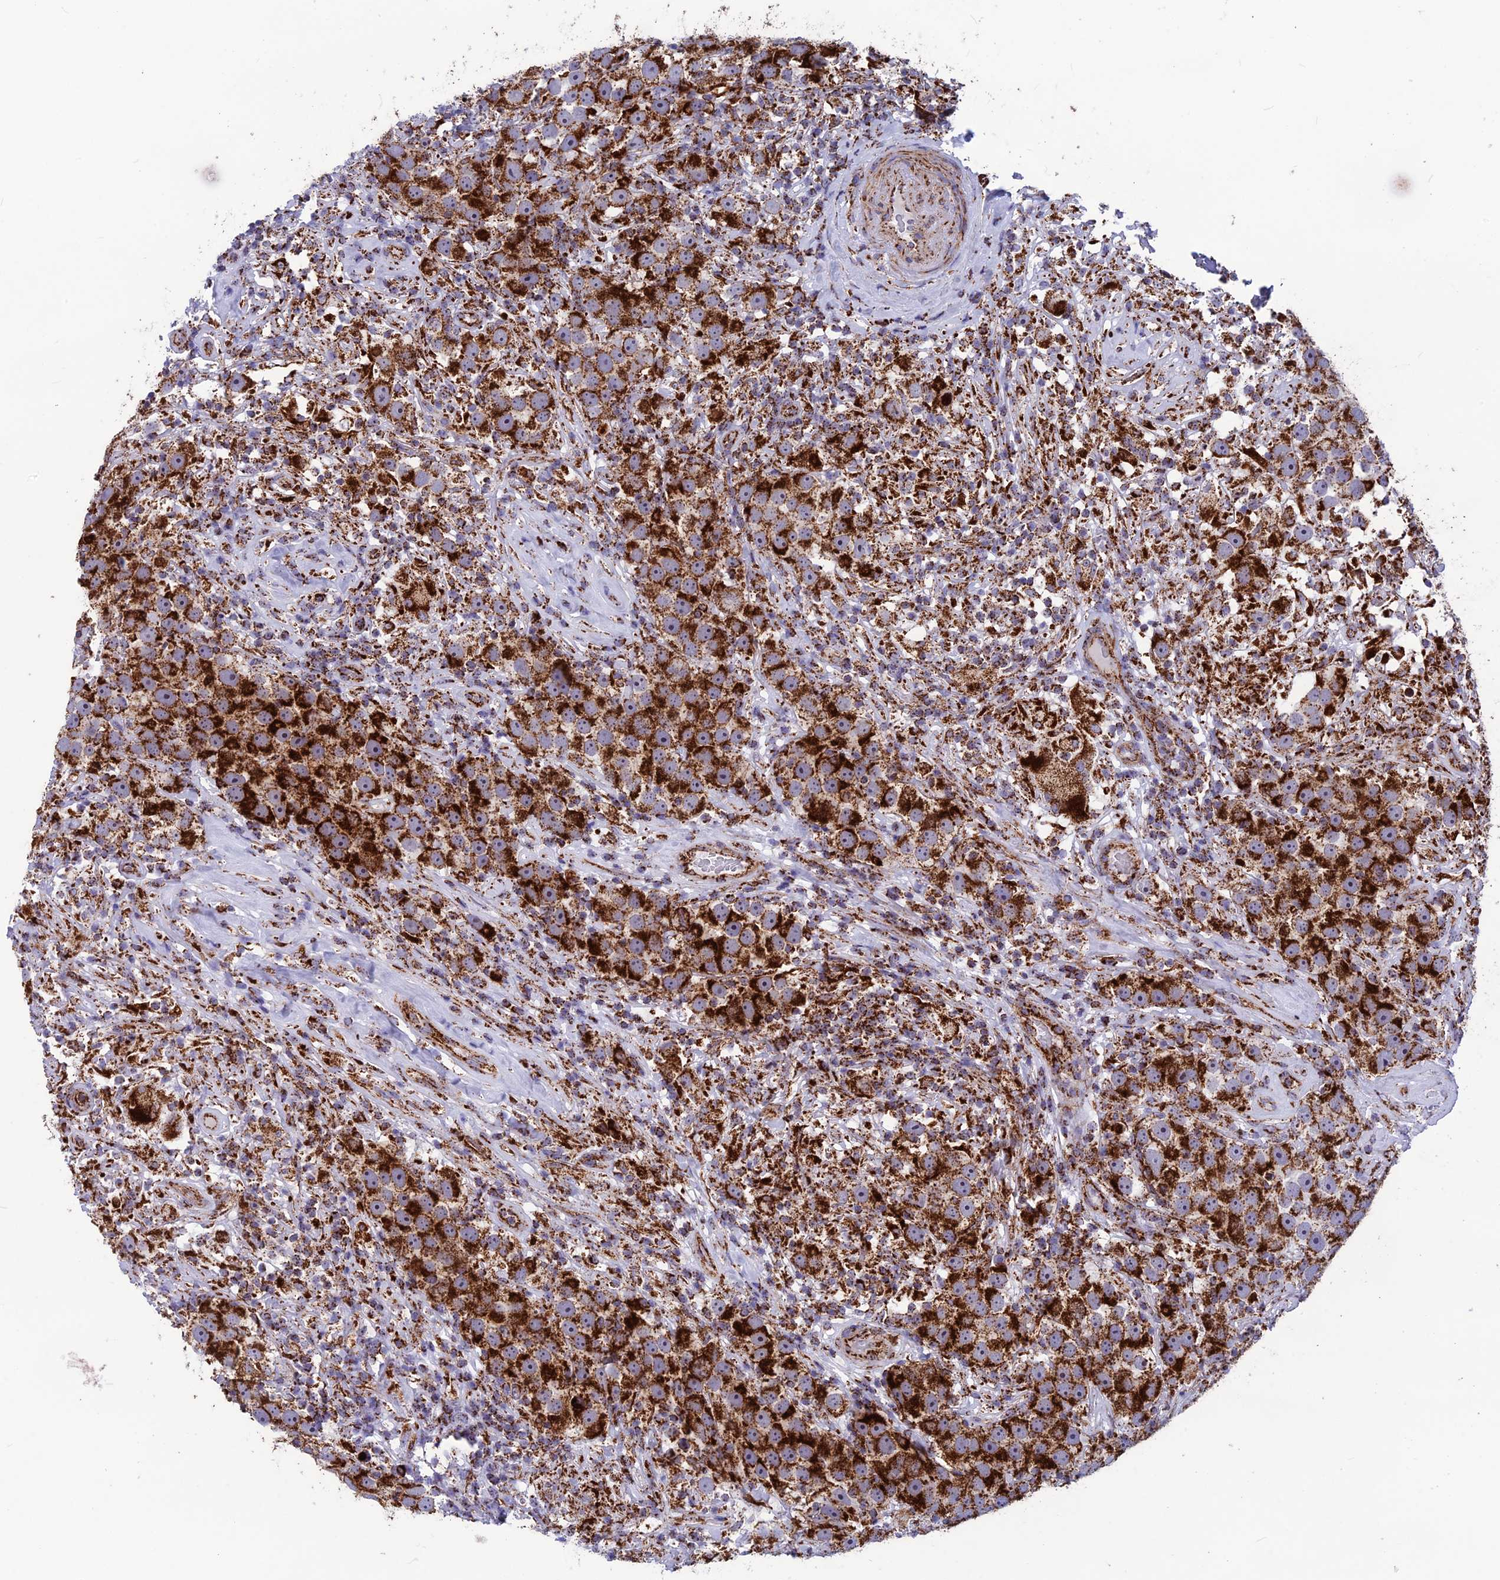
{"staining": {"intensity": "strong", "quantity": ">75%", "location": "cytoplasmic/membranous"}, "tissue": "testis cancer", "cell_type": "Tumor cells", "image_type": "cancer", "snomed": [{"axis": "morphology", "description": "Seminoma, NOS"}, {"axis": "topography", "description": "Testis"}], "caption": "Approximately >75% of tumor cells in human testis seminoma exhibit strong cytoplasmic/membranous protein positivity as visualized by brown immunohistochemical staining.", "gene": "MRPS18B", "patient": {"sex": "male", "age": 49}}